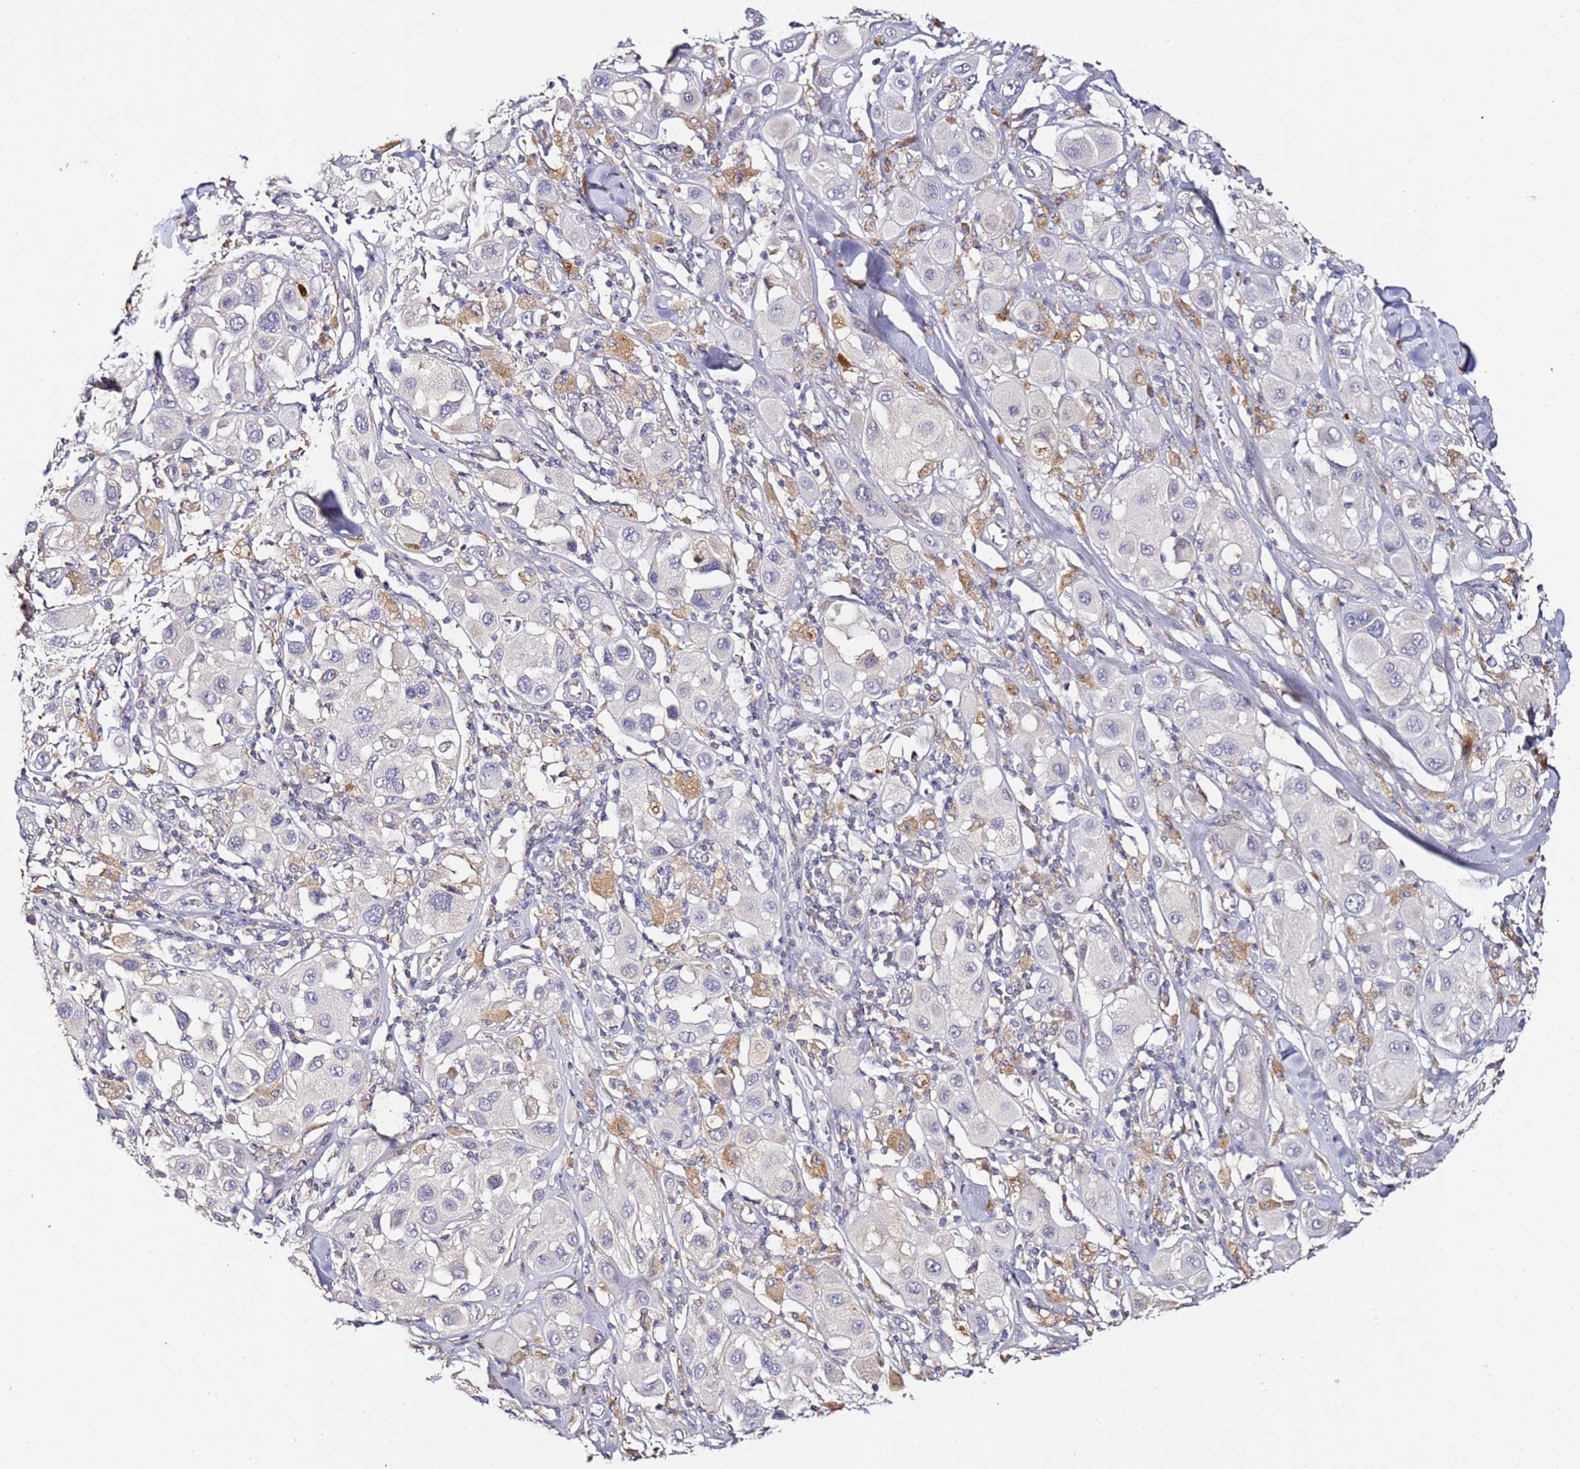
{"staining": {"intensity": "negative", "quantity": "none", "location": "none"}, "tissue": "melanoma", "cell_type": "Tumor cells", "image_type": "cancer", "snomed": [{"axis": "morphology", "description": "Malignant melanoma, Metastatic site"}, {"axis": "topography", "description": "Skin"}], "caption": "Tumor cells show no significant protein positivity in malignant melanoma (metastatic site). (DAB (3,3'-diaminobenzidine) immunohistochemistry (IHC) with hematoxylin counter stain).", "gene": "OR2B11", "patient": {"sex": "male", "age": 41}}